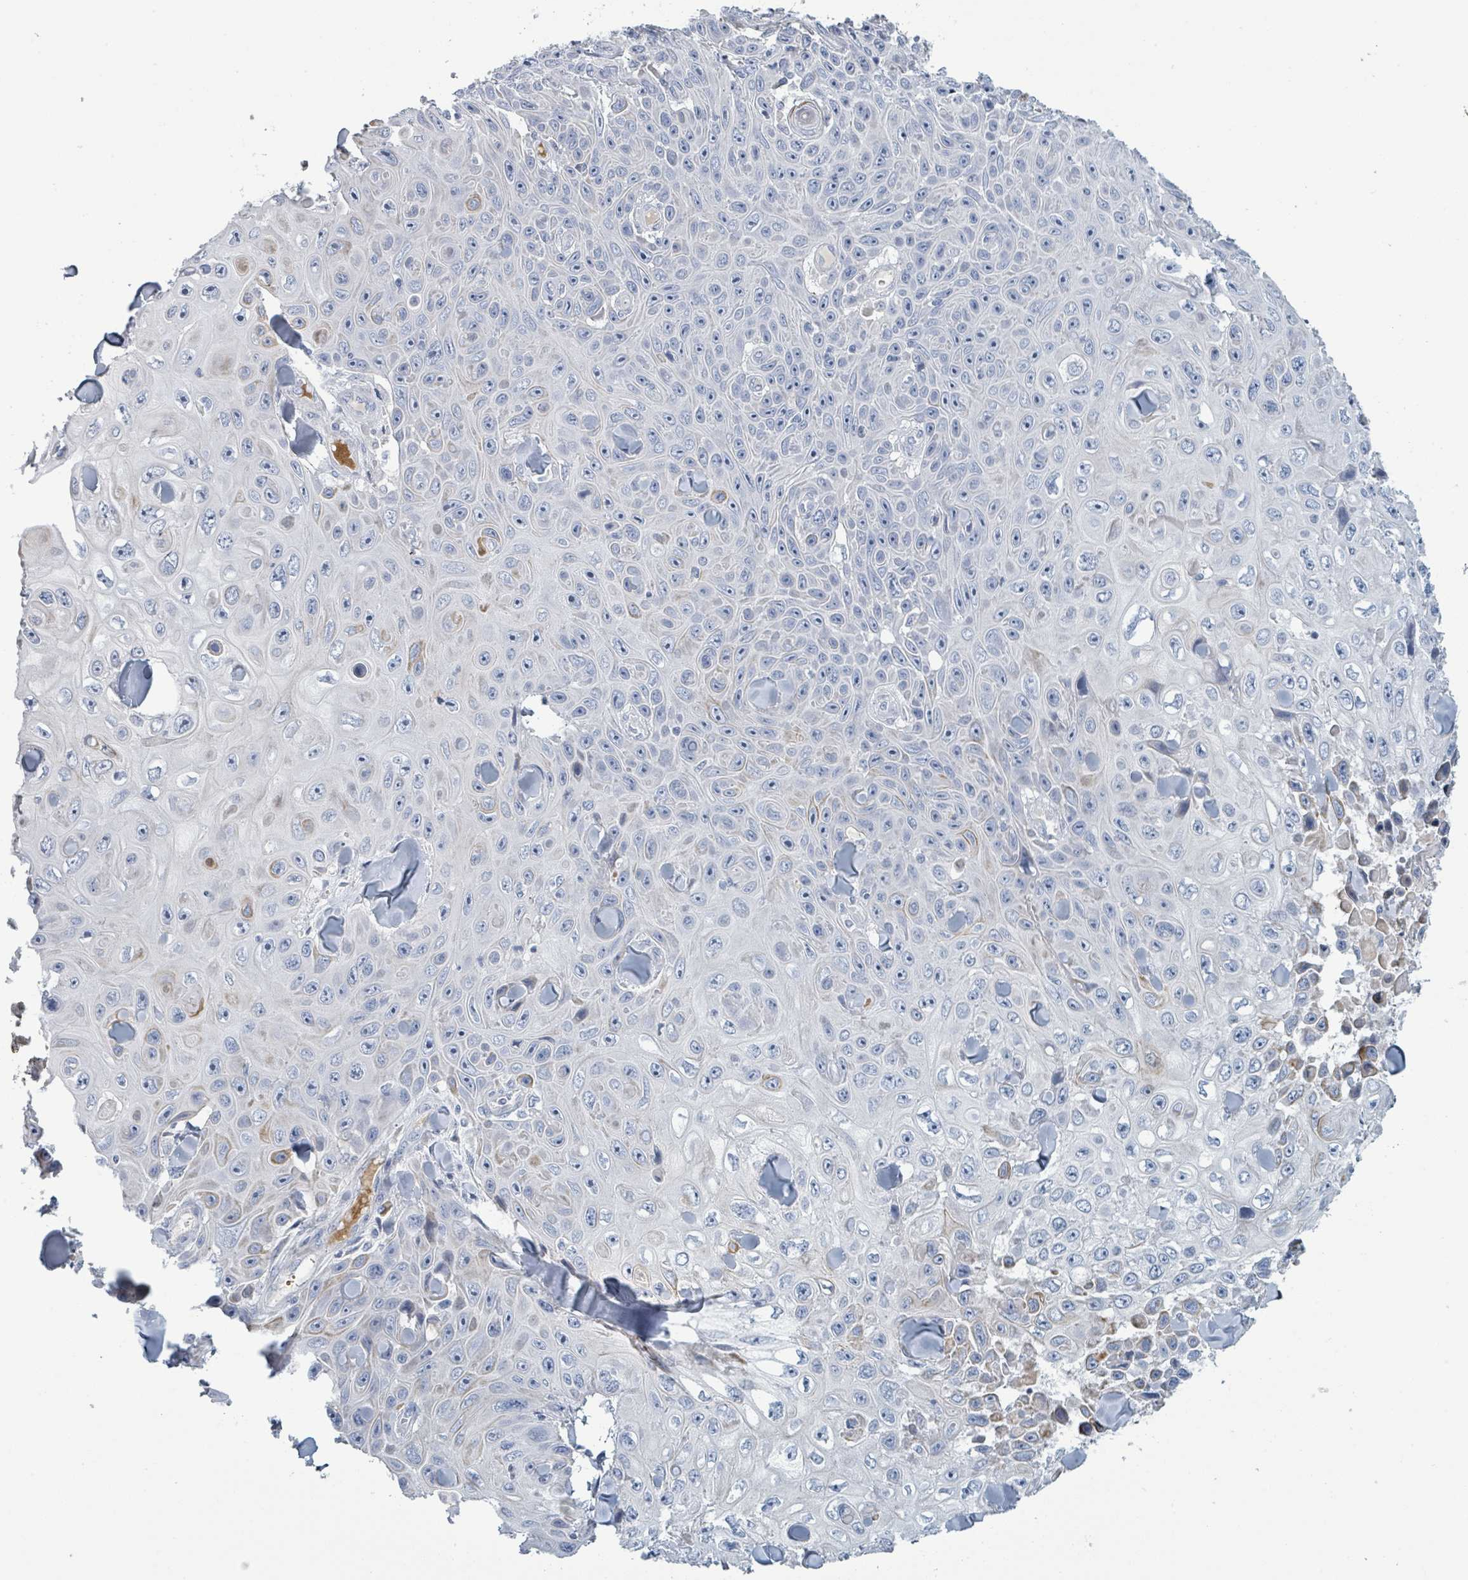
{"staining": {"intensity": "moderate", "quantity": "<25%", "location": "cytoplasmic/membranous"}, "tissue": "skin cancer", "cell_type": "Tumor cells", "image_type": "cancer", "snomed": [{"axis": "morphology", "description": "Squamous cell carcinoma, NOS"}, {"axis": "topography", "description": "Skin"}], "caption": "Moderate cytoplasmic/membranous staining for a protein is present in about <25% of tumor cells of squamous cell carcinoma (skin) using immunohistochemistry (IHC).", "gene": "RAB33B", "patient": {"sex": "male", "age": 82}}